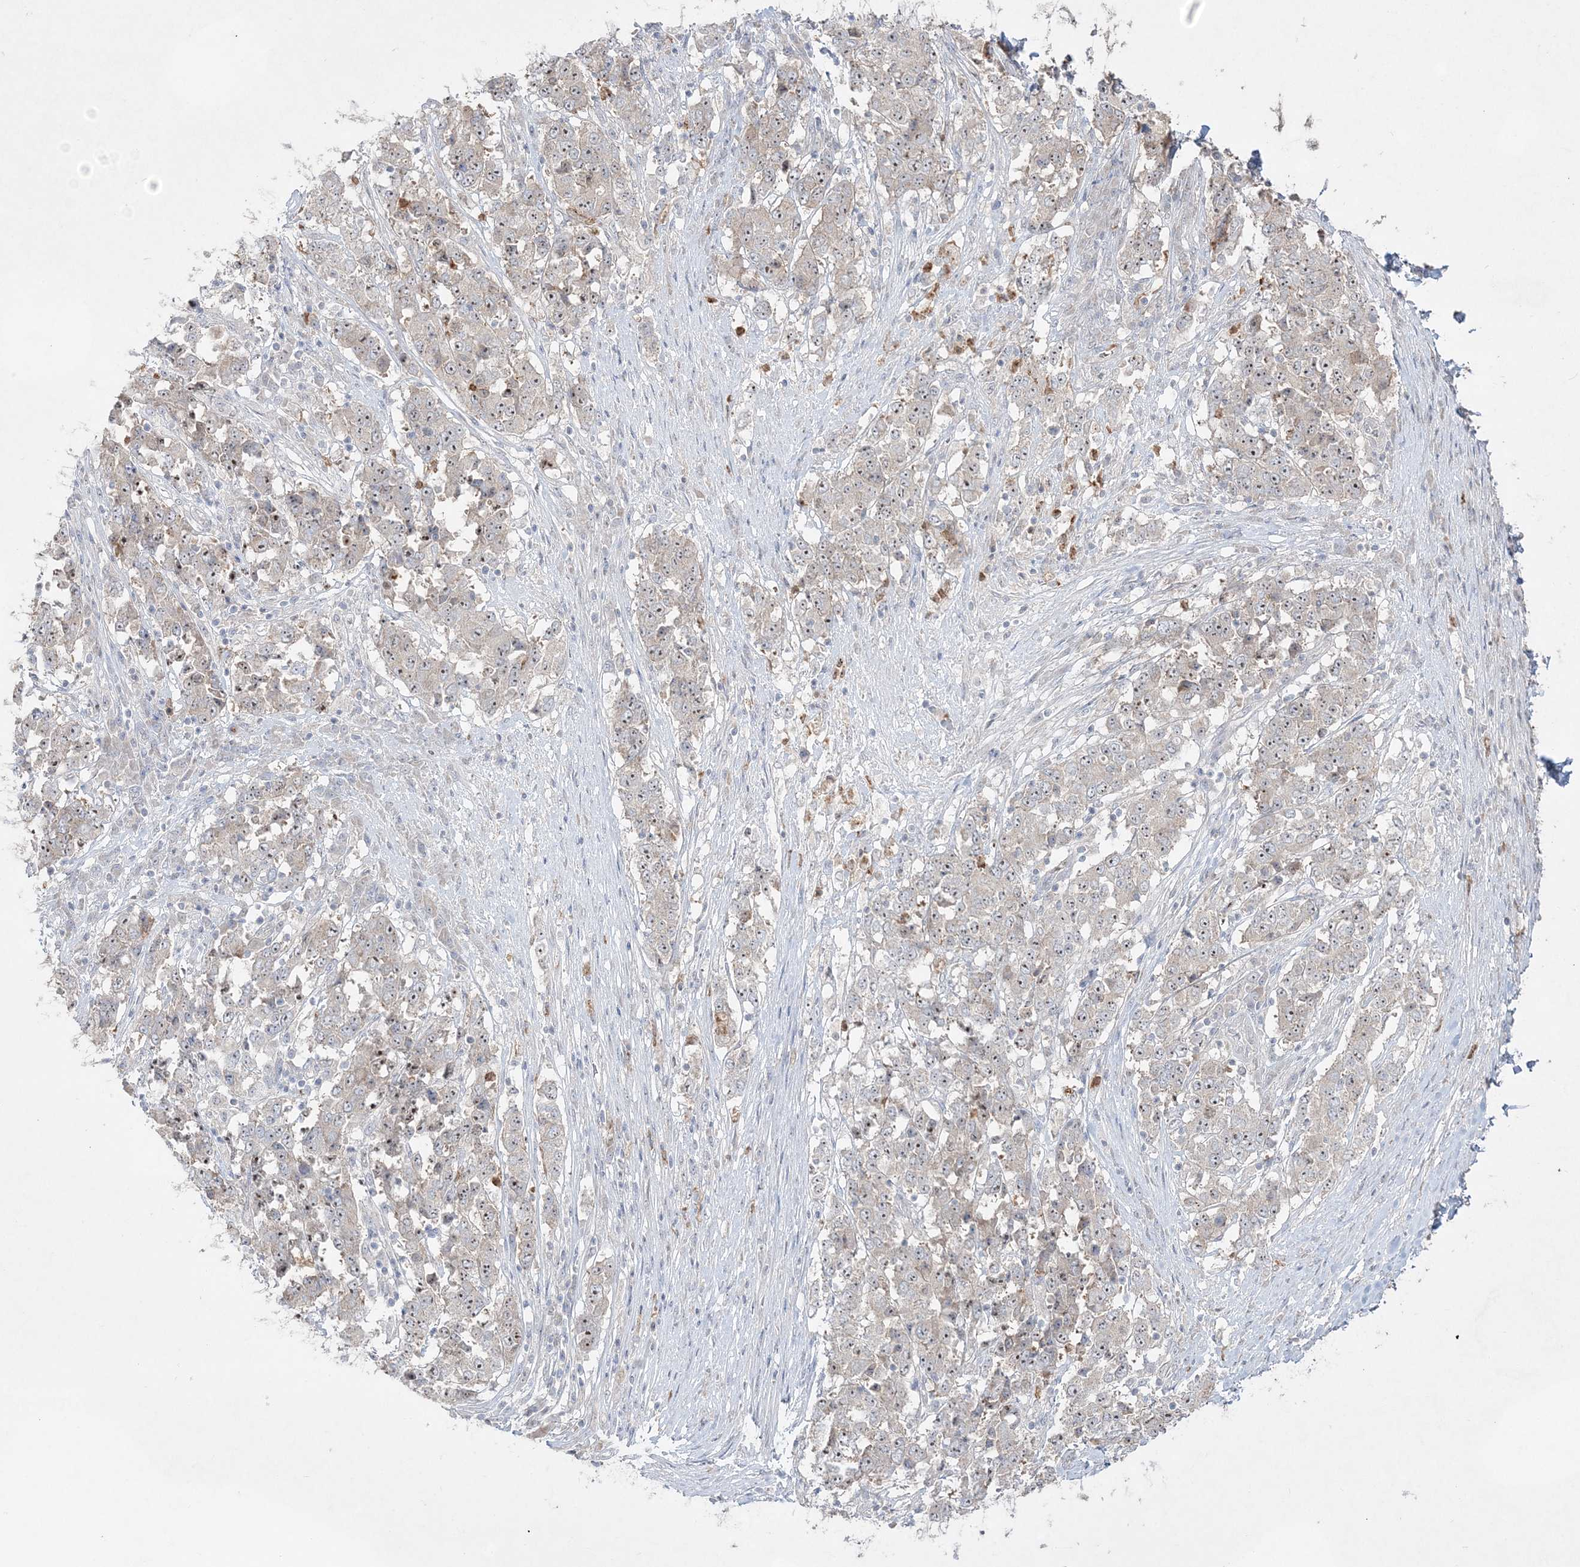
{"staining": {"intensity": "weak", "quantity": "25%-75%", "location": "nuclear"}, "tissue": "stomach cancer", "cell_type": "Tumor cells", "image_type": "cancer", "snomed": [{"axis": "morphology", "description": "Adenocarcinoma, NOS"}, {"axis": "topography", "description": "Stomach"}], "caption": "An immunohistochemistry (IHC) micrograph of neoplastic tissue is shown. Protein staining in brown labels weak nuclear positivity in stomach cancer (adenocarcinoma) within tumor cells. (DAB (3,3'-diaminobenzidine) = brown stain, brightfield microscopy at high magnification).", "gene": "NOP16", "patient": {"sex": "male", "age": 59}}